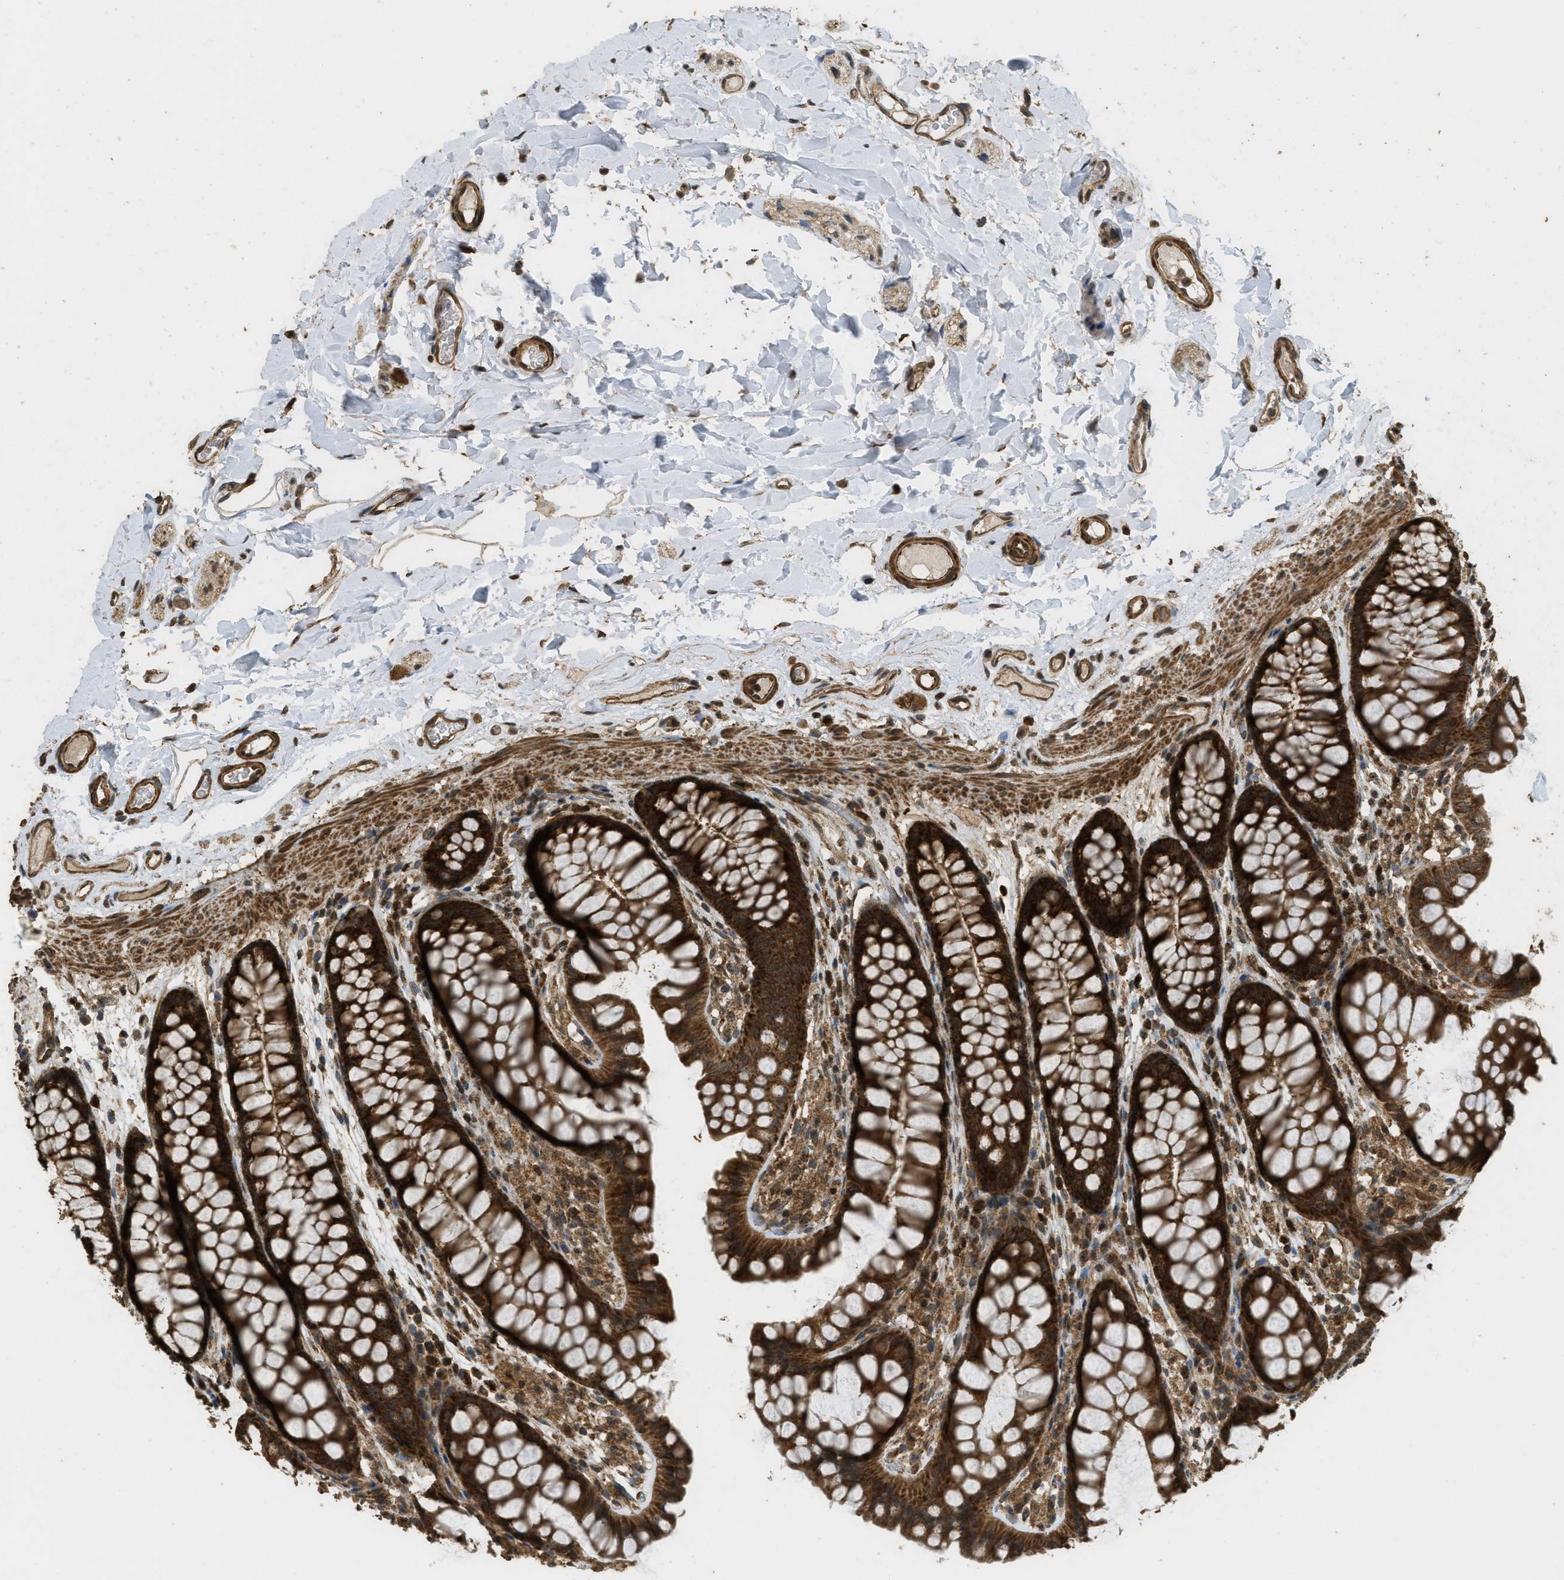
{"staining": {"intensity": "strong", "quantity": ">75%", "location": "cytoplasmic/membranous"}, "tissue": "colon", "cell_type": "Endothelial cells", "image_type": "normal", "snomed": [{"axis": "morphology", "description": "Normal tissue, NOS"}, {"axis": "topography", "description": "Colon"}], "caption": "This is an image of IHC staining of normal colon, which shows strong expression in the cytoplasmic/membranous of endothelial cells.", "gene": "CTPS1", "patient": {"sex": "female", "age": 55}}